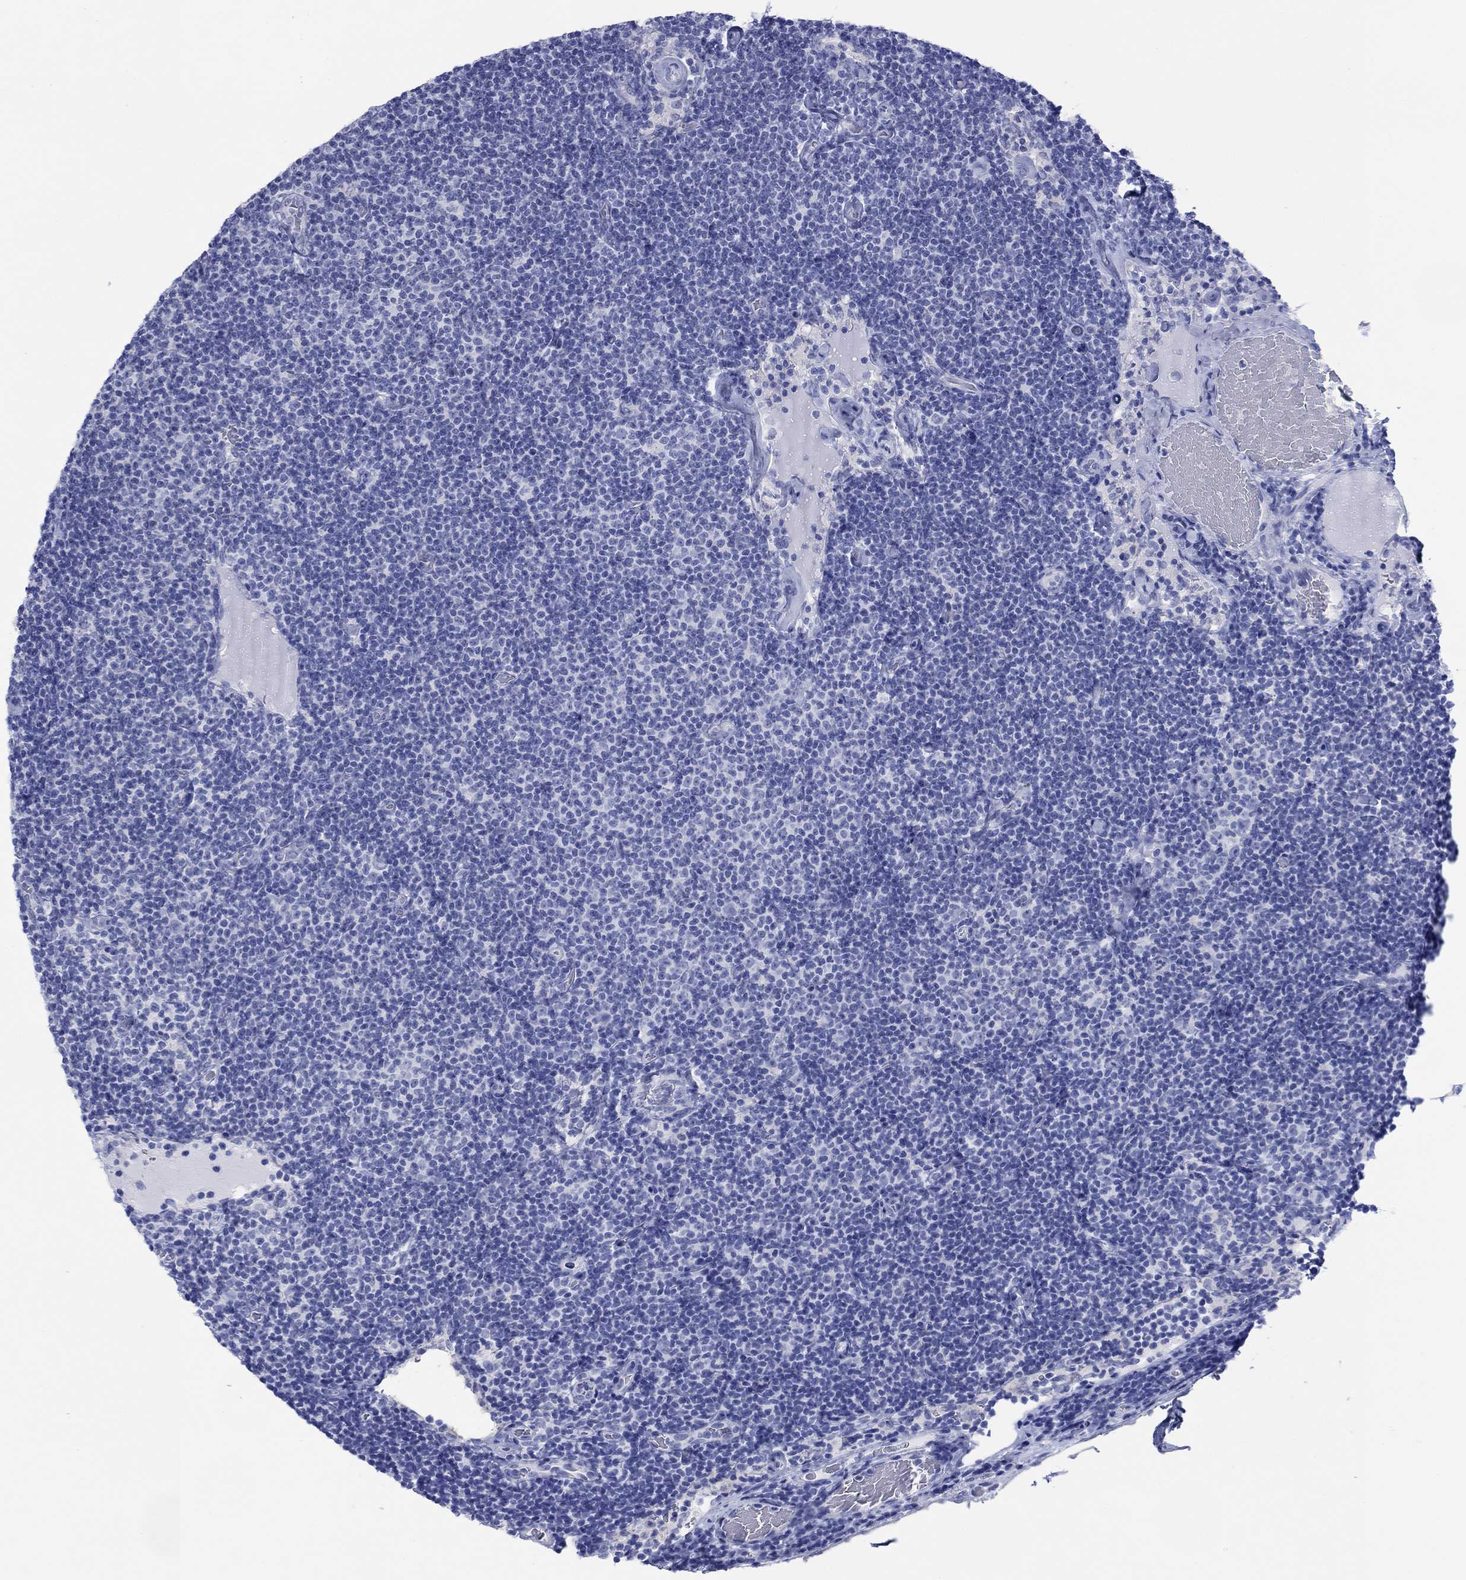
{"staining": {"intensity": "negative", "quantity": "none", "location": "none"}, "tissue": "lymphoma", "cell_type": "Tumor cells", "image_type": "cancer", "snomed": [{"axis": "morphology", "description": "Malignant lymphoma, non-Hodgkin's type, Low grade"}, {"axis": "topography", "description": "Lymph node"}], "caption": "Immunohistochemistry of lymphoma displays no expression in tumor cells.", "gene": "ATP1B1", "patient": {"sex": "male", "age": 81}}